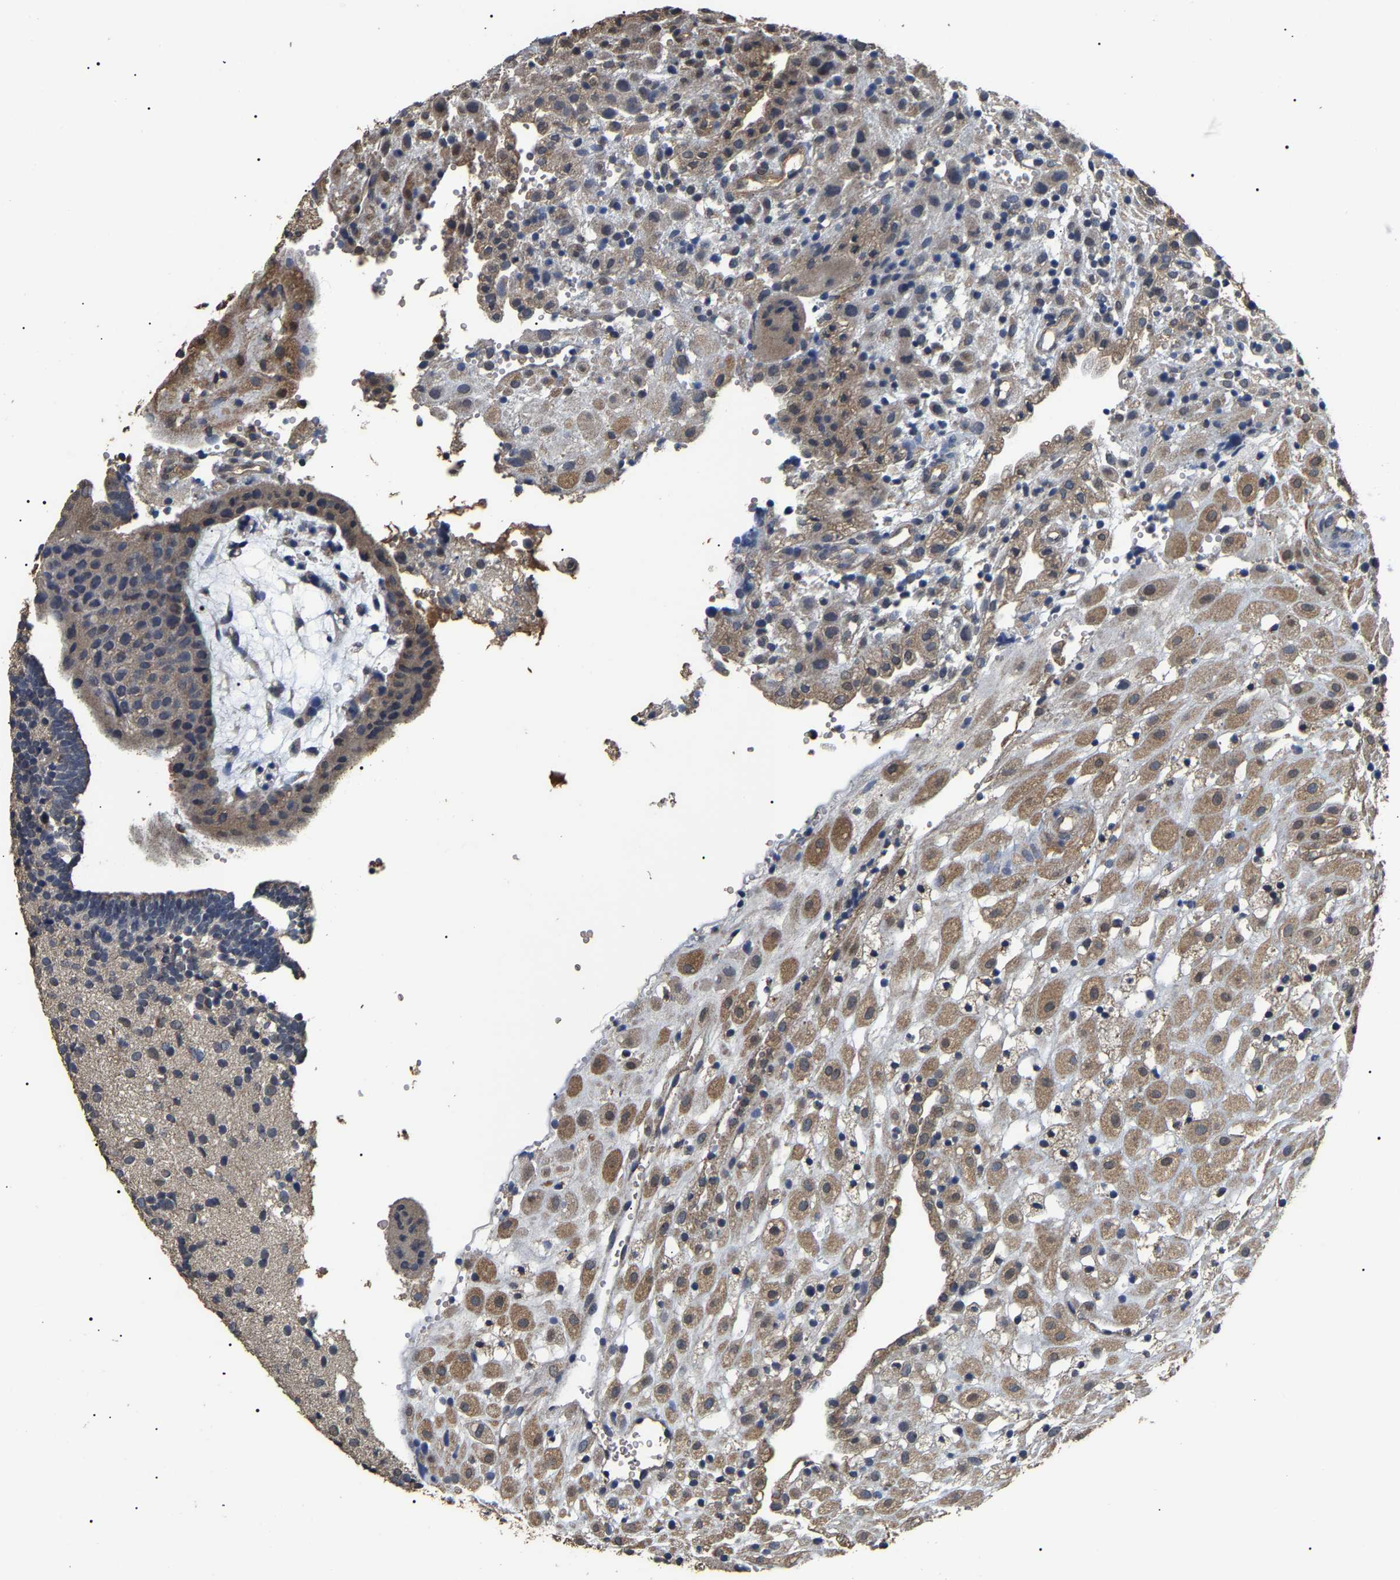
{"staining": {"intensity": "moderate", "quantity": ">75%", "location": "cytoplasmic/membranous"}, "tissue": "placenta", "cell_type": "Decidual cells", "image_type": "normal", "snomed": [{"axis": "morphology", "description": "Normal tissue, NOS"}, {"axis": "topography", "description": "Placenta"}], "caption": "DAB immunohistochemical staining of normal placenta displays moderate cytoplasmic/membranous protein positivity in about >75% of decidual cells. The staining was performed using DAB (3,3'-diaminobenzidine) to visualize the protein expression in brown, while the nuclei were stained in blue with hematoxylin (Magnification: 20x).", "gene": "PSMD8", "patient": {"sex": "female", "age": 18}}